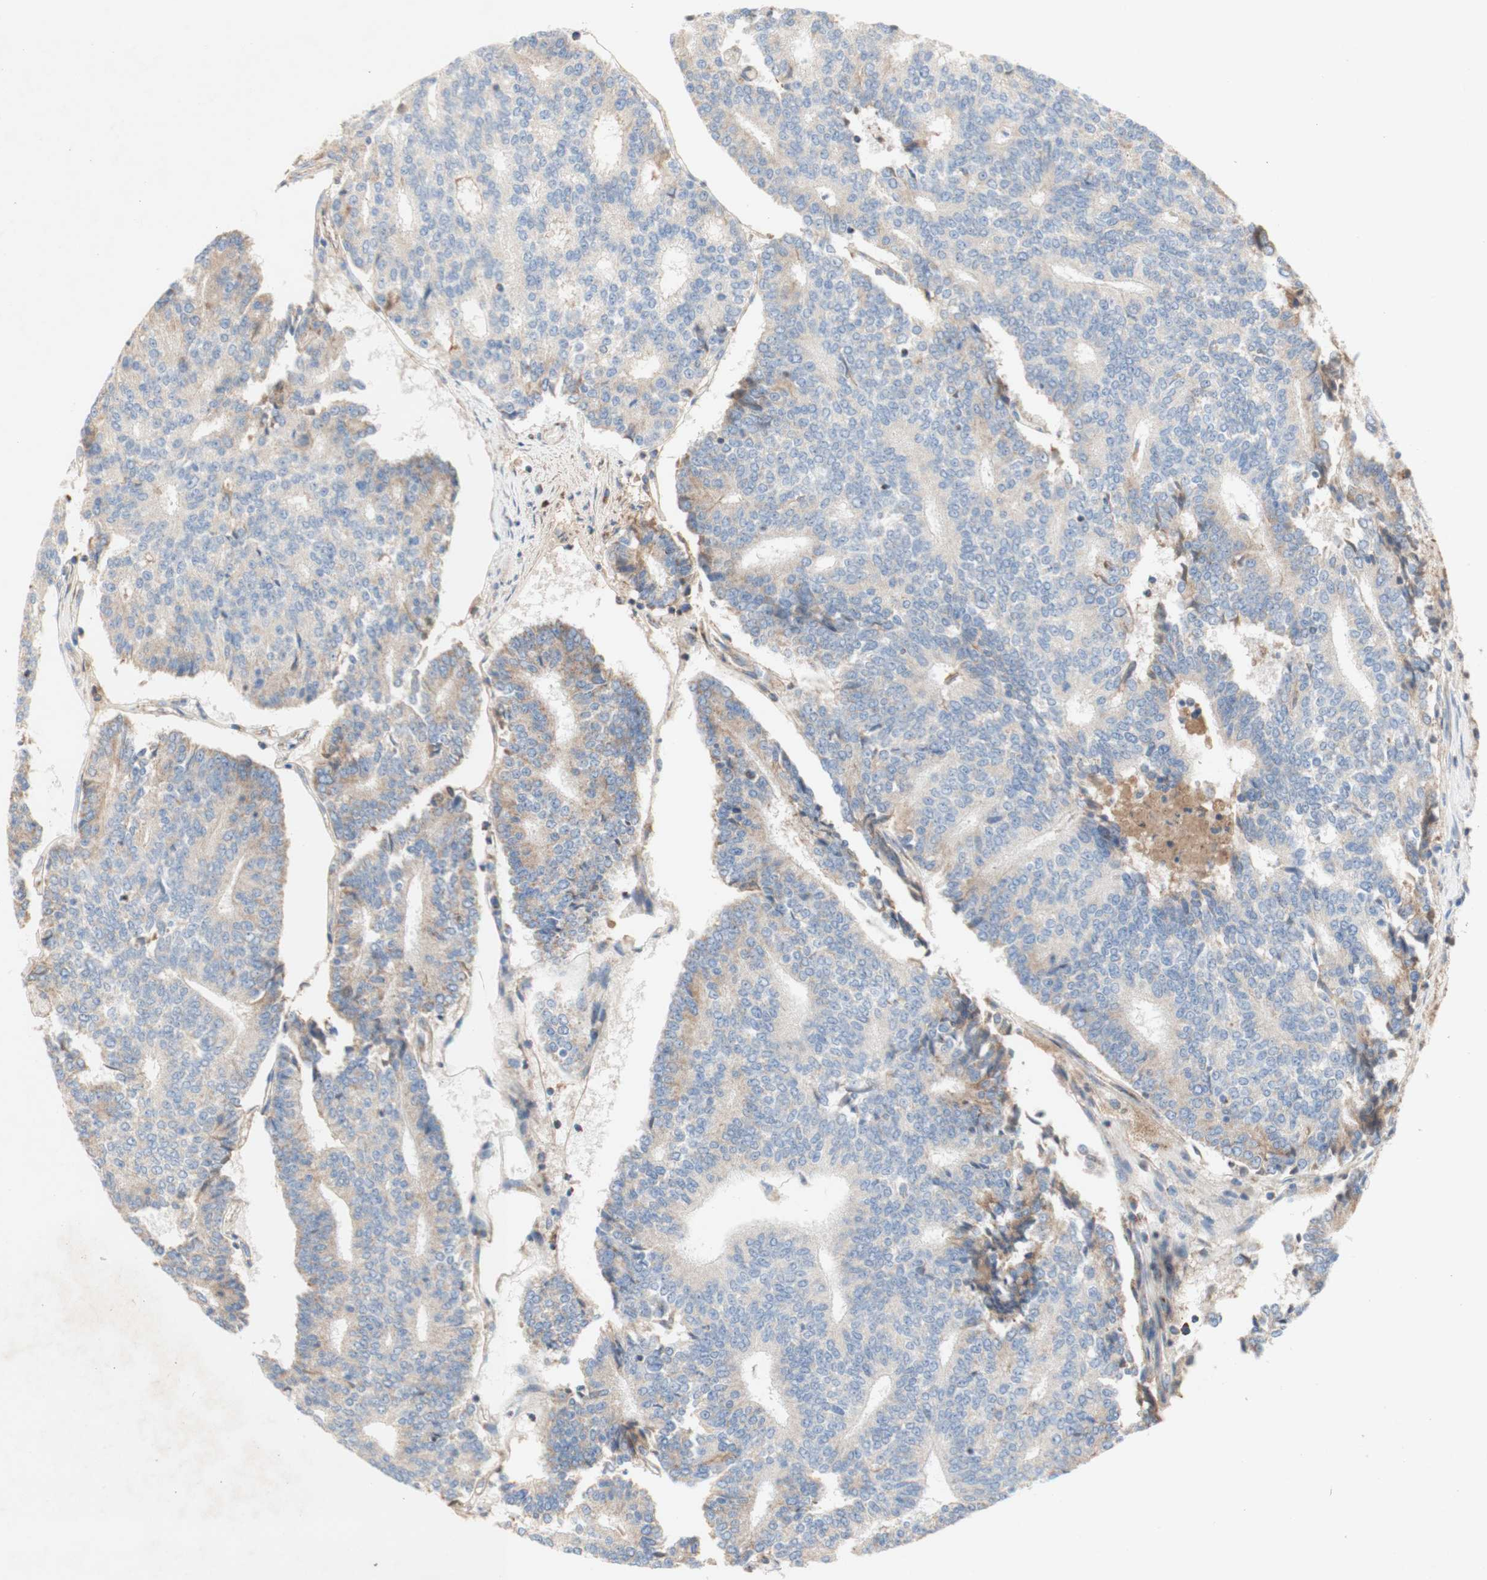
{"staining": {"intensity": "weak", "quantity": "25%-75%", "location": "cytoplasmic/membranous"}, "tissue": "prostate cancer", "cell_type": "Tumor cells", "image_type": "cancer", "snomed": [{"axis": "morphology", "description": "Normal tissue, NOS"}, {"axis": "morphology", "description": "Adenocarcinoma, High grade"}, {"axis": "topography", "description": "Prostate"}, {"axis": "topography", "description": "Seminal veicle"}], "caption": "This histopathology image displays prostate cancer (high-grade adenocarcinoma) stained with immunohistochemistry (IHC) to label a protein in brown. The cytoplasmic/membranous of tumor cells show weak positivity for the protein. Nuclei are counter-stained blue.", "gene": "SDHB", "patient": {"sex": "male", "age": 55}}